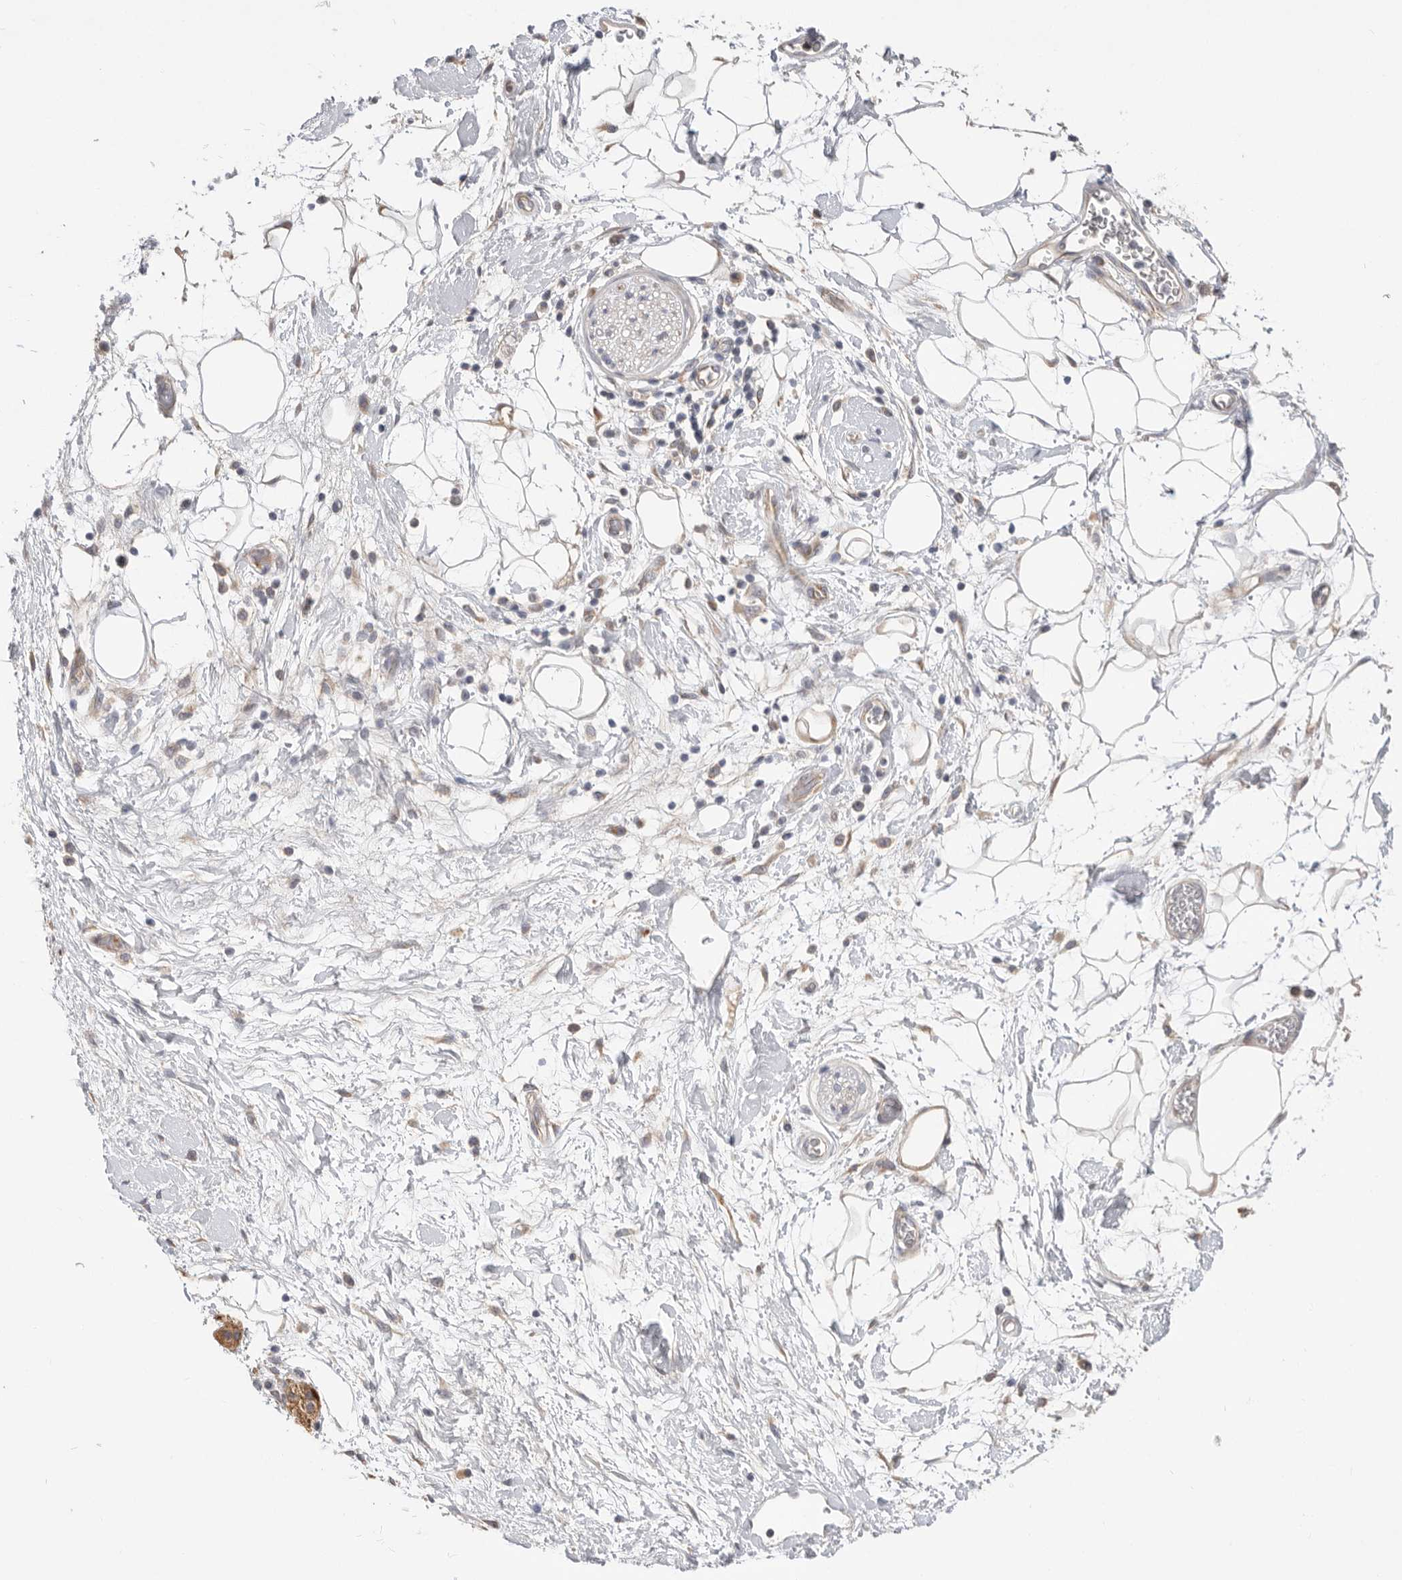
{"staining": {"intensity": "negative", "quantity": "none", "location": "none"}, "tissue": "adipose tissue", "cell_type": "Adipocytes", "image_type": "normal", "snomed": [{"axis": "morphology", "description": "Normal tissue, NOS"}, {"axis": "morphology", "description": "Adenocarcinoma, NOS"}, {"axis": "topography", "description": "Duodenum"}, {"axis": "topography", "description": "Peripheral nerve tissue"}], "caption": "IHC of benign adipose tissue reveals no staining in adipocytes. Nuclei are stained in blue.", "gene": "MTFR1L", "patient": {"sex": "female", "age": 60}}